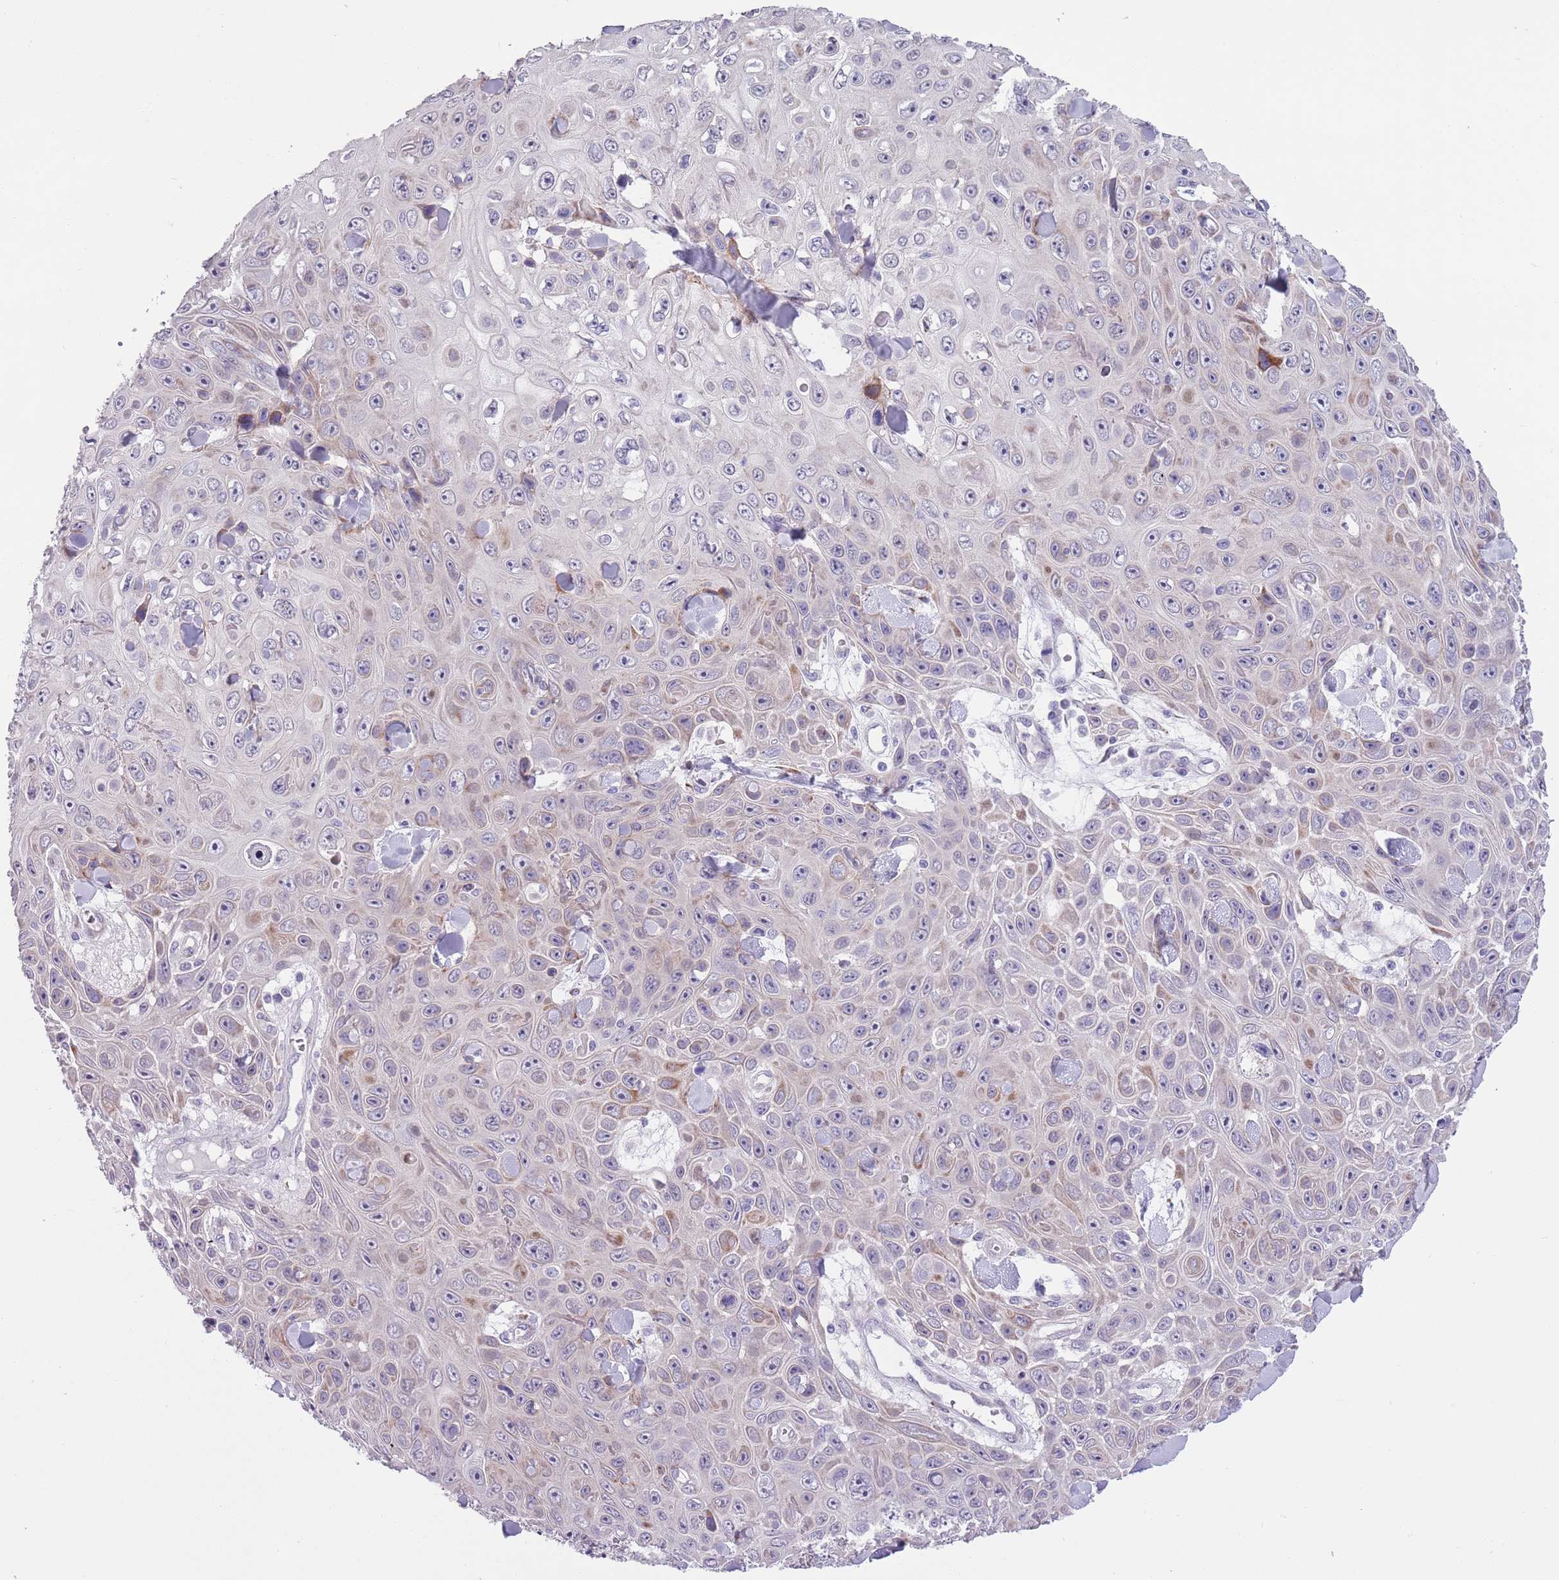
{"staining": {"intensity": "weak", "quantity": "<25%", "location": "cytoplasmic/membranous"}, "tissue": "skin cancer", "cell_type": "Tumor cells", "image_type": "cancer", "snomed": [{"axis": "morphology", "description": "Squamous cell carcinoma, NOS"}, {"axis": "topography", "description": "Skin"}], "caption": "Skin squamous cell carcinoma was stained to show a protein in brown. There is no significant expression in tumor cells.", "gene": "MRPL32", "patient": {"sex": "male", "age": 82}}